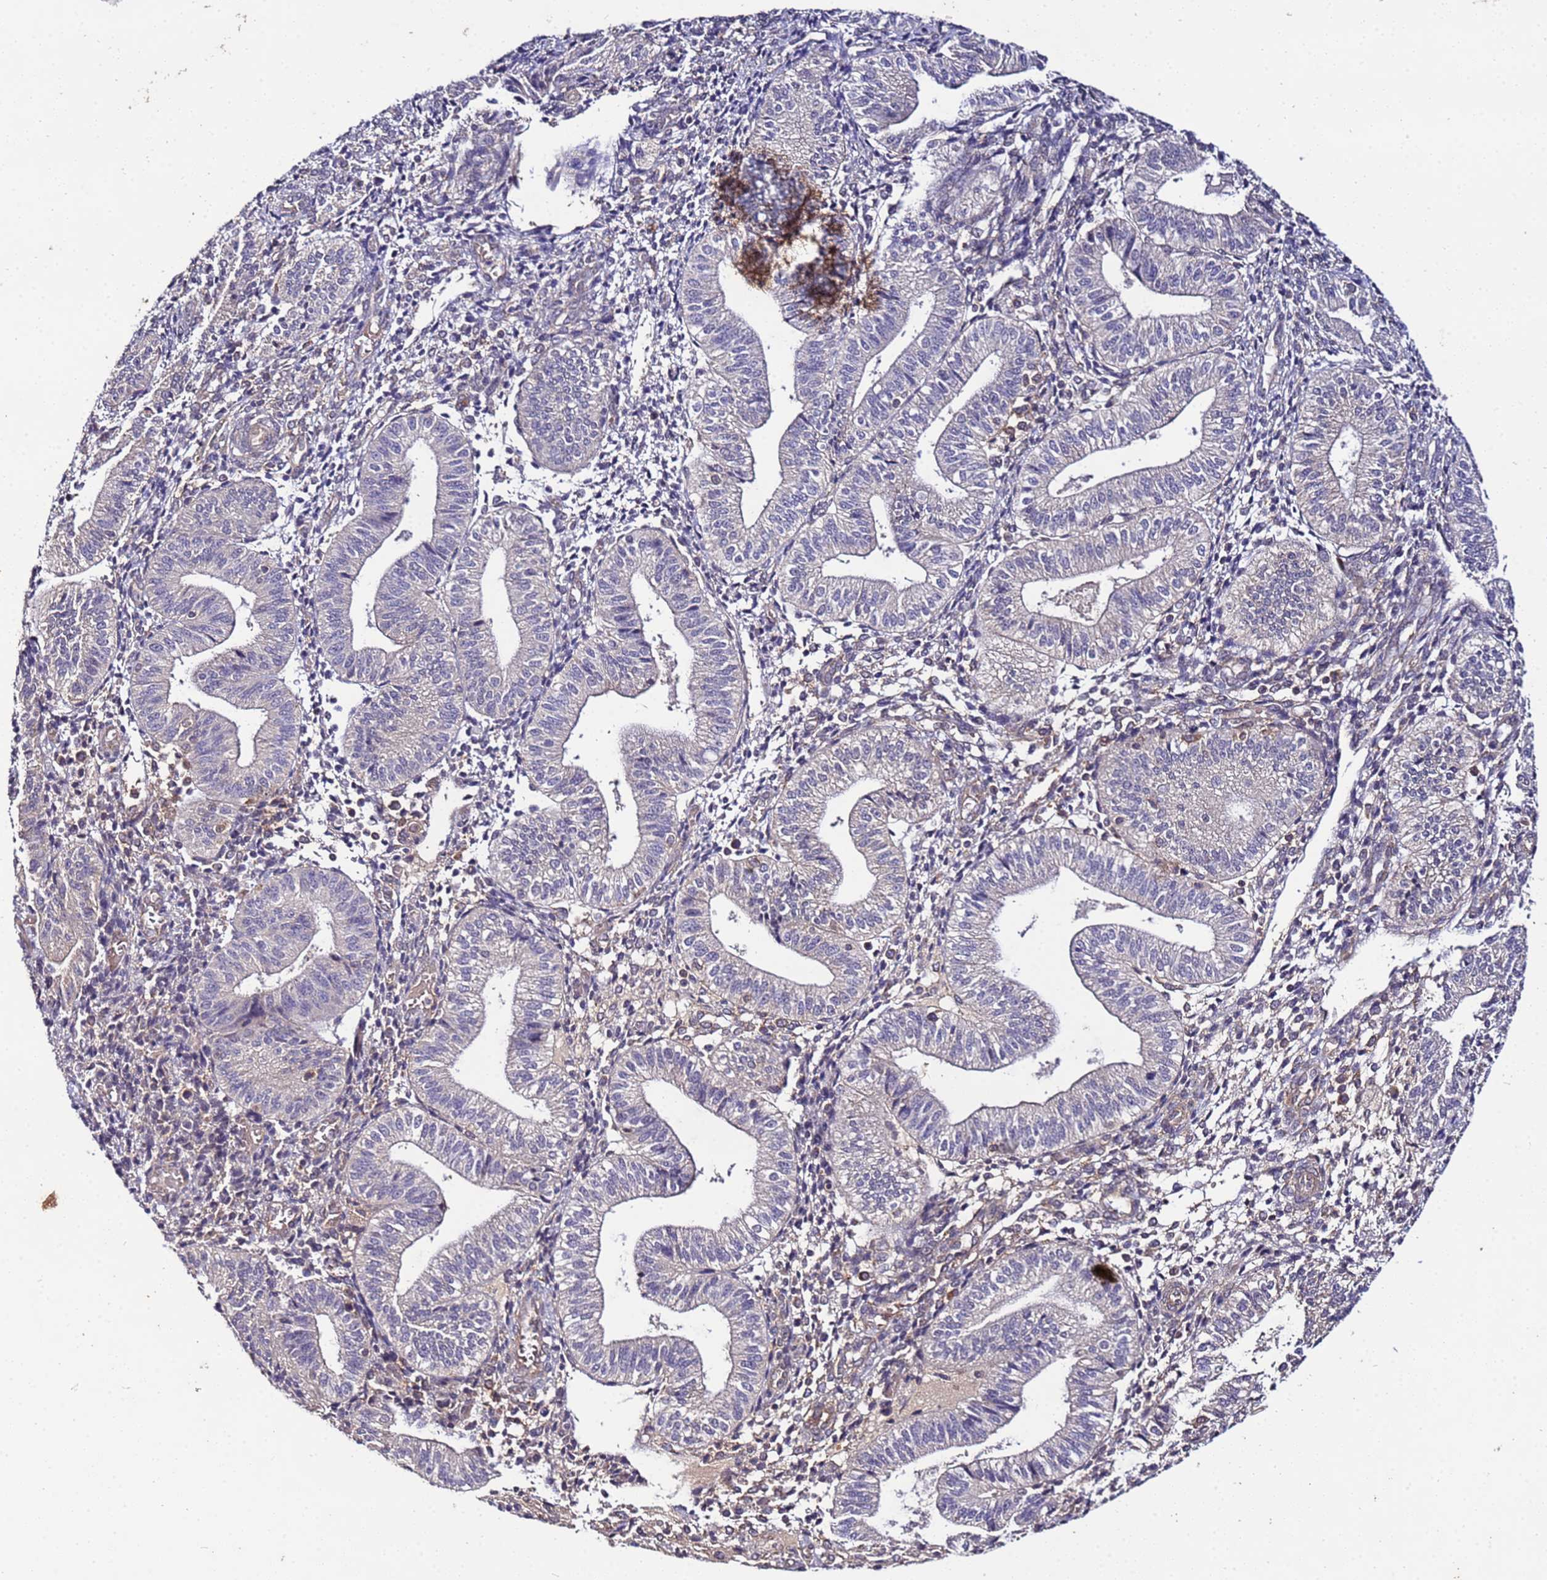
{"staining": {"intensity": "weak", "quantity": "<25%", "location": "cytoplasmic/membranous"}, "tissue": "endometrium", "cell_type": "Cells in endometrial stroma", "image_type": "normal", "snomed": [{"axis": "morphology", "description": "Normal tissue, NOS"}, {"axis": "topography", "description": "Endometrium"}], "caption": "An image of endometrium stained for a protein demonstrates no brown staining in cells in endometrial stroma.", "gene": "GSPT2", "patient": {"sex": "female", "age": 34}}